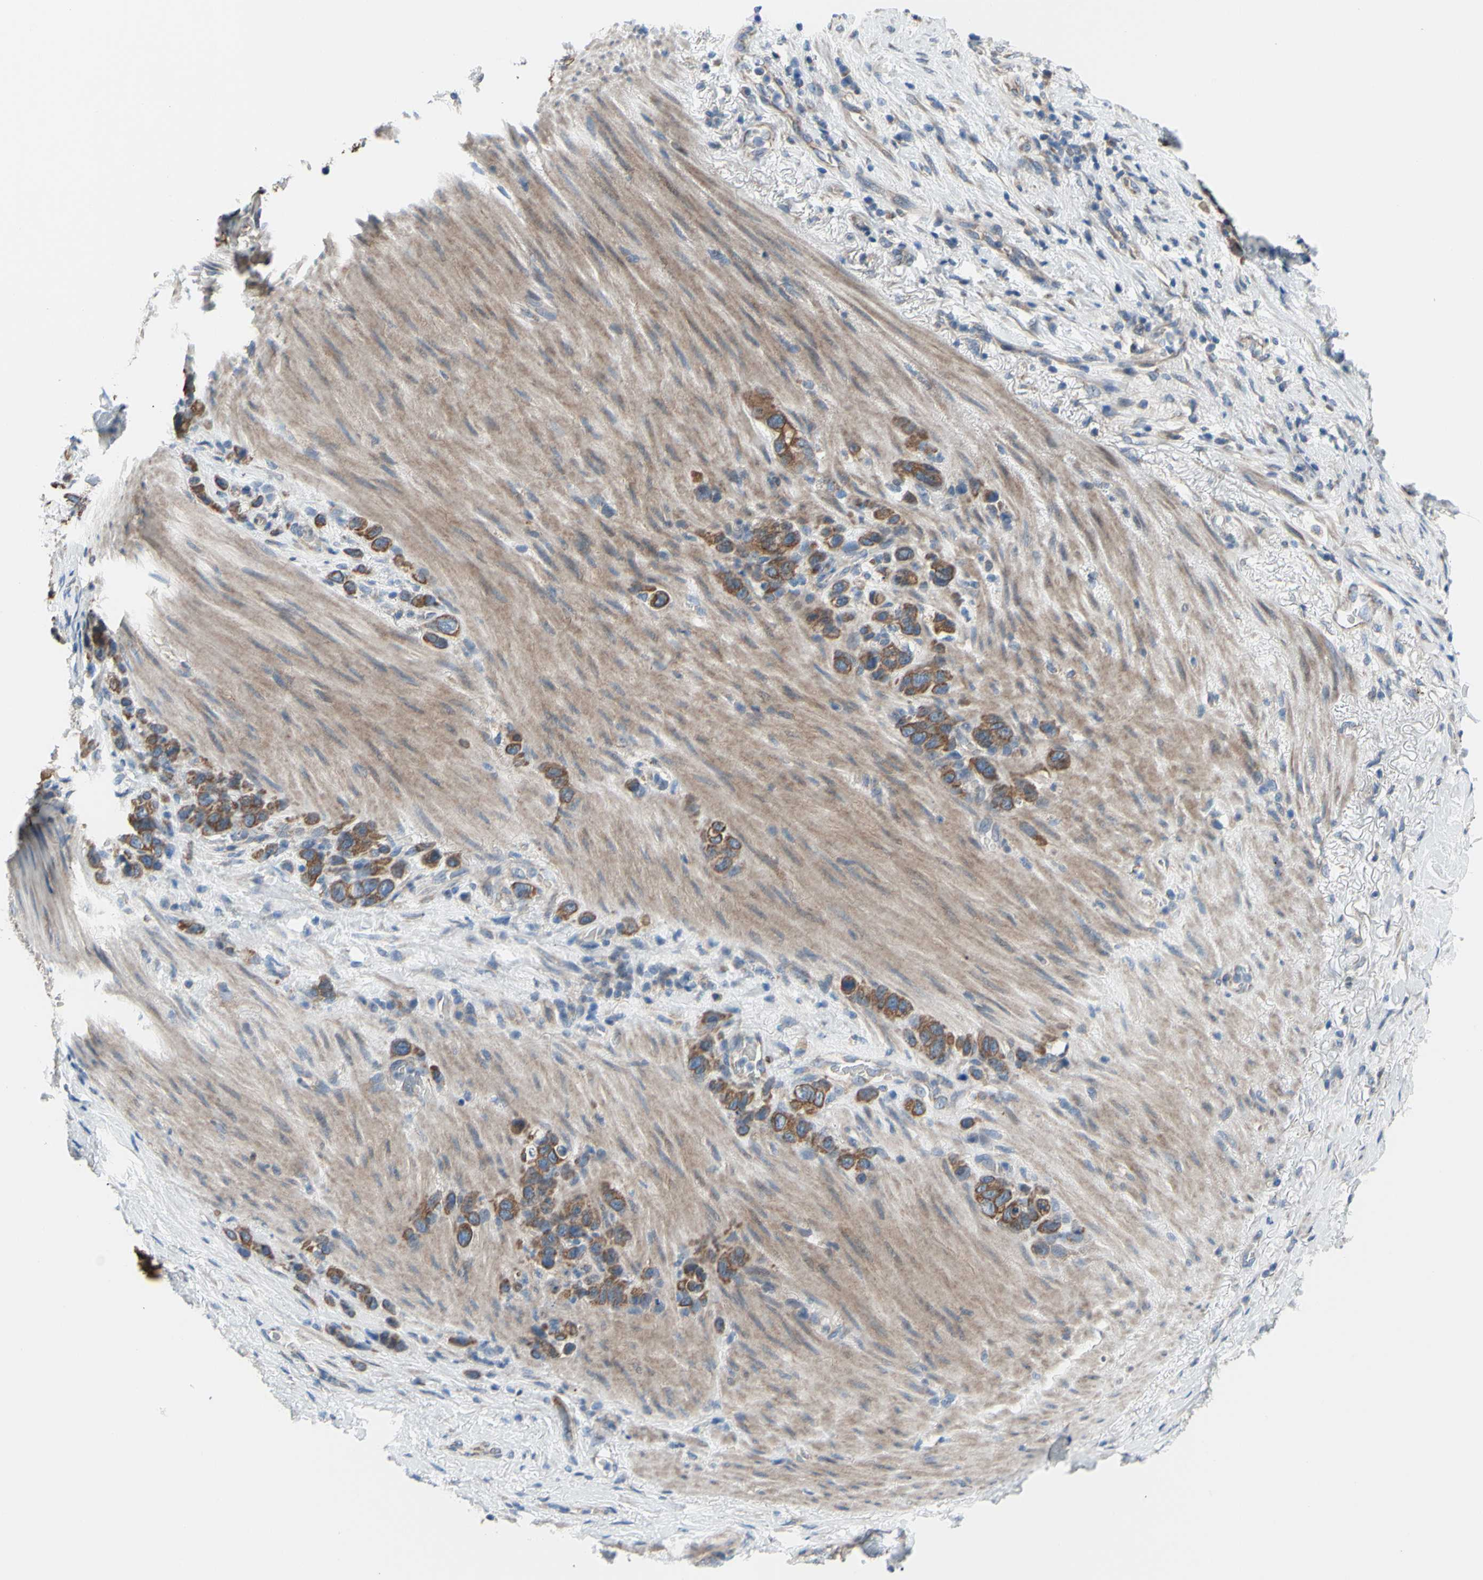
{"staining": {"intensity": "strong", "quantity": ">75%", "location": "cytoplasmic/membranous"}, "tissue": "stomach cancer", "cell_type": "Tumor cells", "image_type": "cancer", "snomed": [{"axis": "morphology", "description": "Adenocarcinoma, NOS"}, {"axis": "morphology", "description": "Adenocarcinoma, High grade"}, {"axis": "topography", "description": "Stomach, upper"}, {"axis": "topography", "description": "Stomach, lower"}], "caption": "Immunohistochemical staining of human stomach adenocarcinoma (high-grade) displays strong cytoplasmic/membranous protein expression in about >75% of tumor cells.", "gene": "GRAMD2B", "patient": {"sex": "female", "age": 65}}